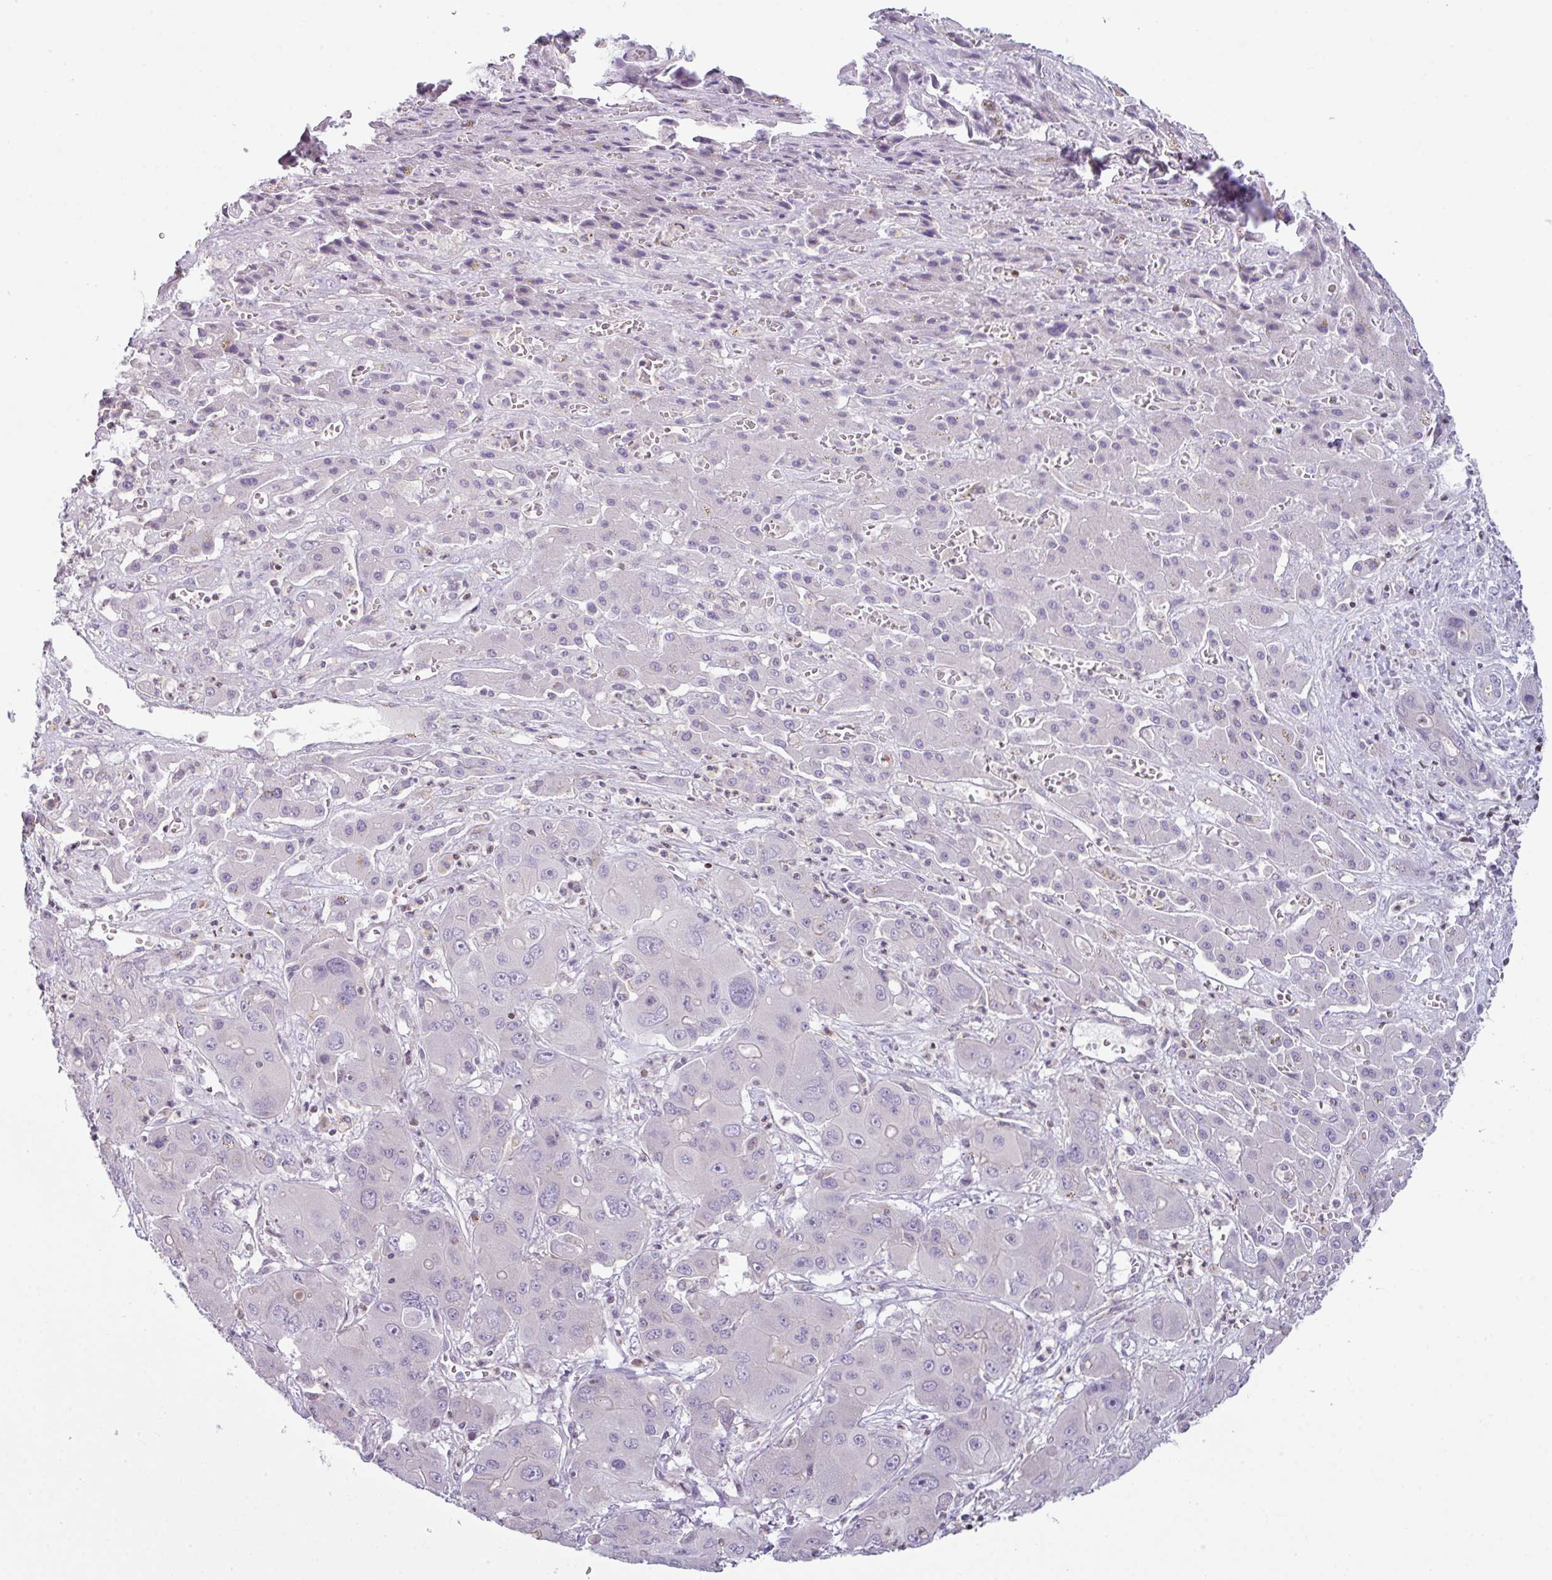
{"staining": {"intensity": "negative", "quantity": "none", "location": "none"}, "tissue": "liver cancer", "cell_type": "Tumor cells", "image_type": "cancer", "snomed": [{"axis": "morphology", "description": "Cholangiocarcinoma"}, {"axis": "topography", "description": "Liver"}], "caption": "High power microscopy micrograph of an immunohistochemistry (IHC) photomicrograph of liver cholangiocarcinoma, revealing no significant staining in tumor cells. (Stains: DAB IHC with hematoxylin counter stain, Microscopy: brightfield microscopy at high magnification).", "gene": "STAT5A", "patient": {"sex": "male", "age": 67}}